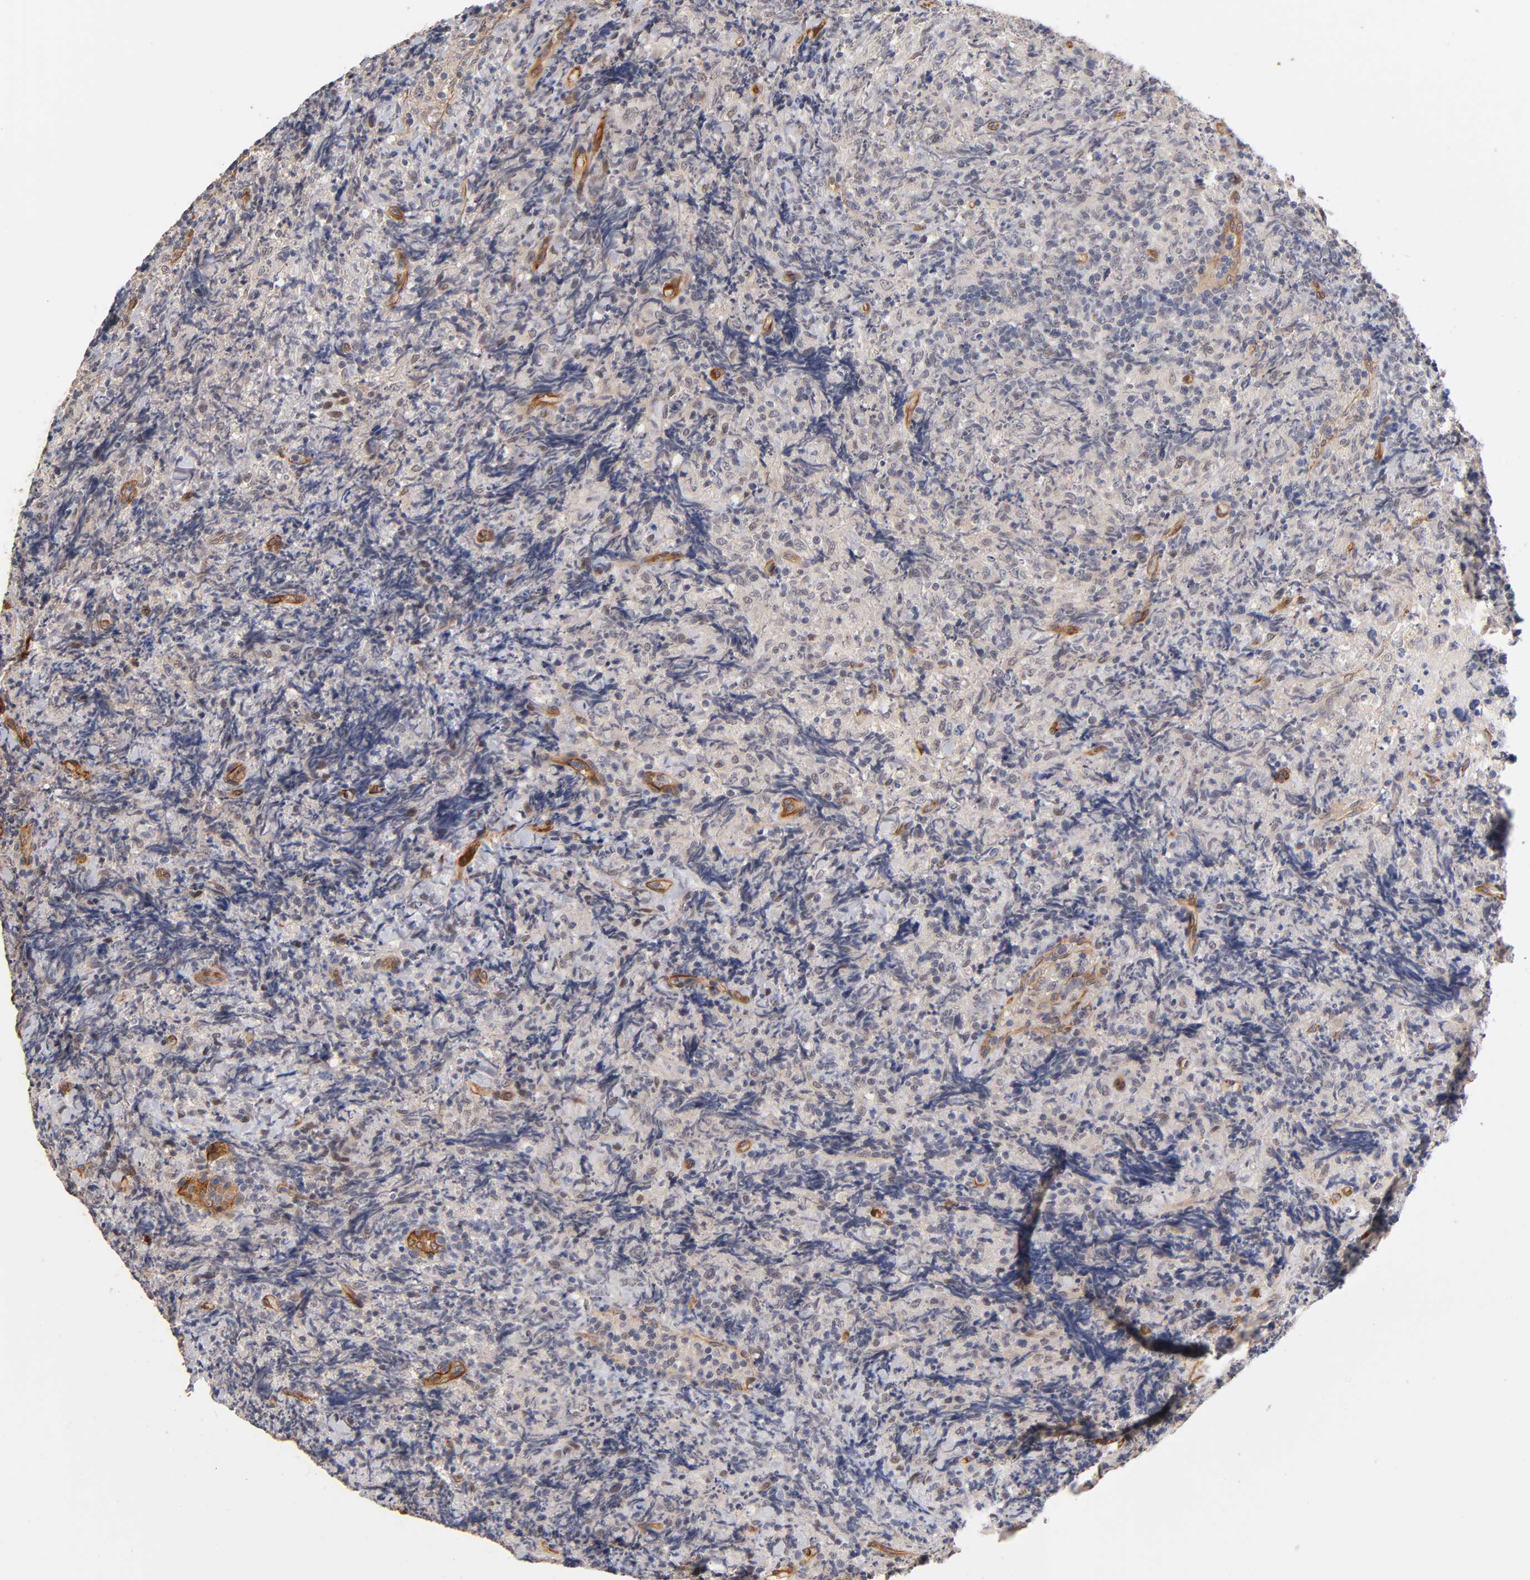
{"staining": {"intensity": "weak", "quantity": "<25%", "location": "cytoplasmic/membranous"}, "tissue": "lymphoma", "cell_type": "Tumor cells", "image_type": "cancer", "snomed": [{"axis": "morphology", "description": "Malignant lymphoma, non-Hodgkin's type, High grade"}, {"axis": "topography", "description": "Tonsil"}], "caption": "High power microscopy micrograph of an IHC image of lymphoma, revealing no significant positivity in tumor cells.", "gene": "LAMB1", "patient": {"sex": "female", "age": 36}}